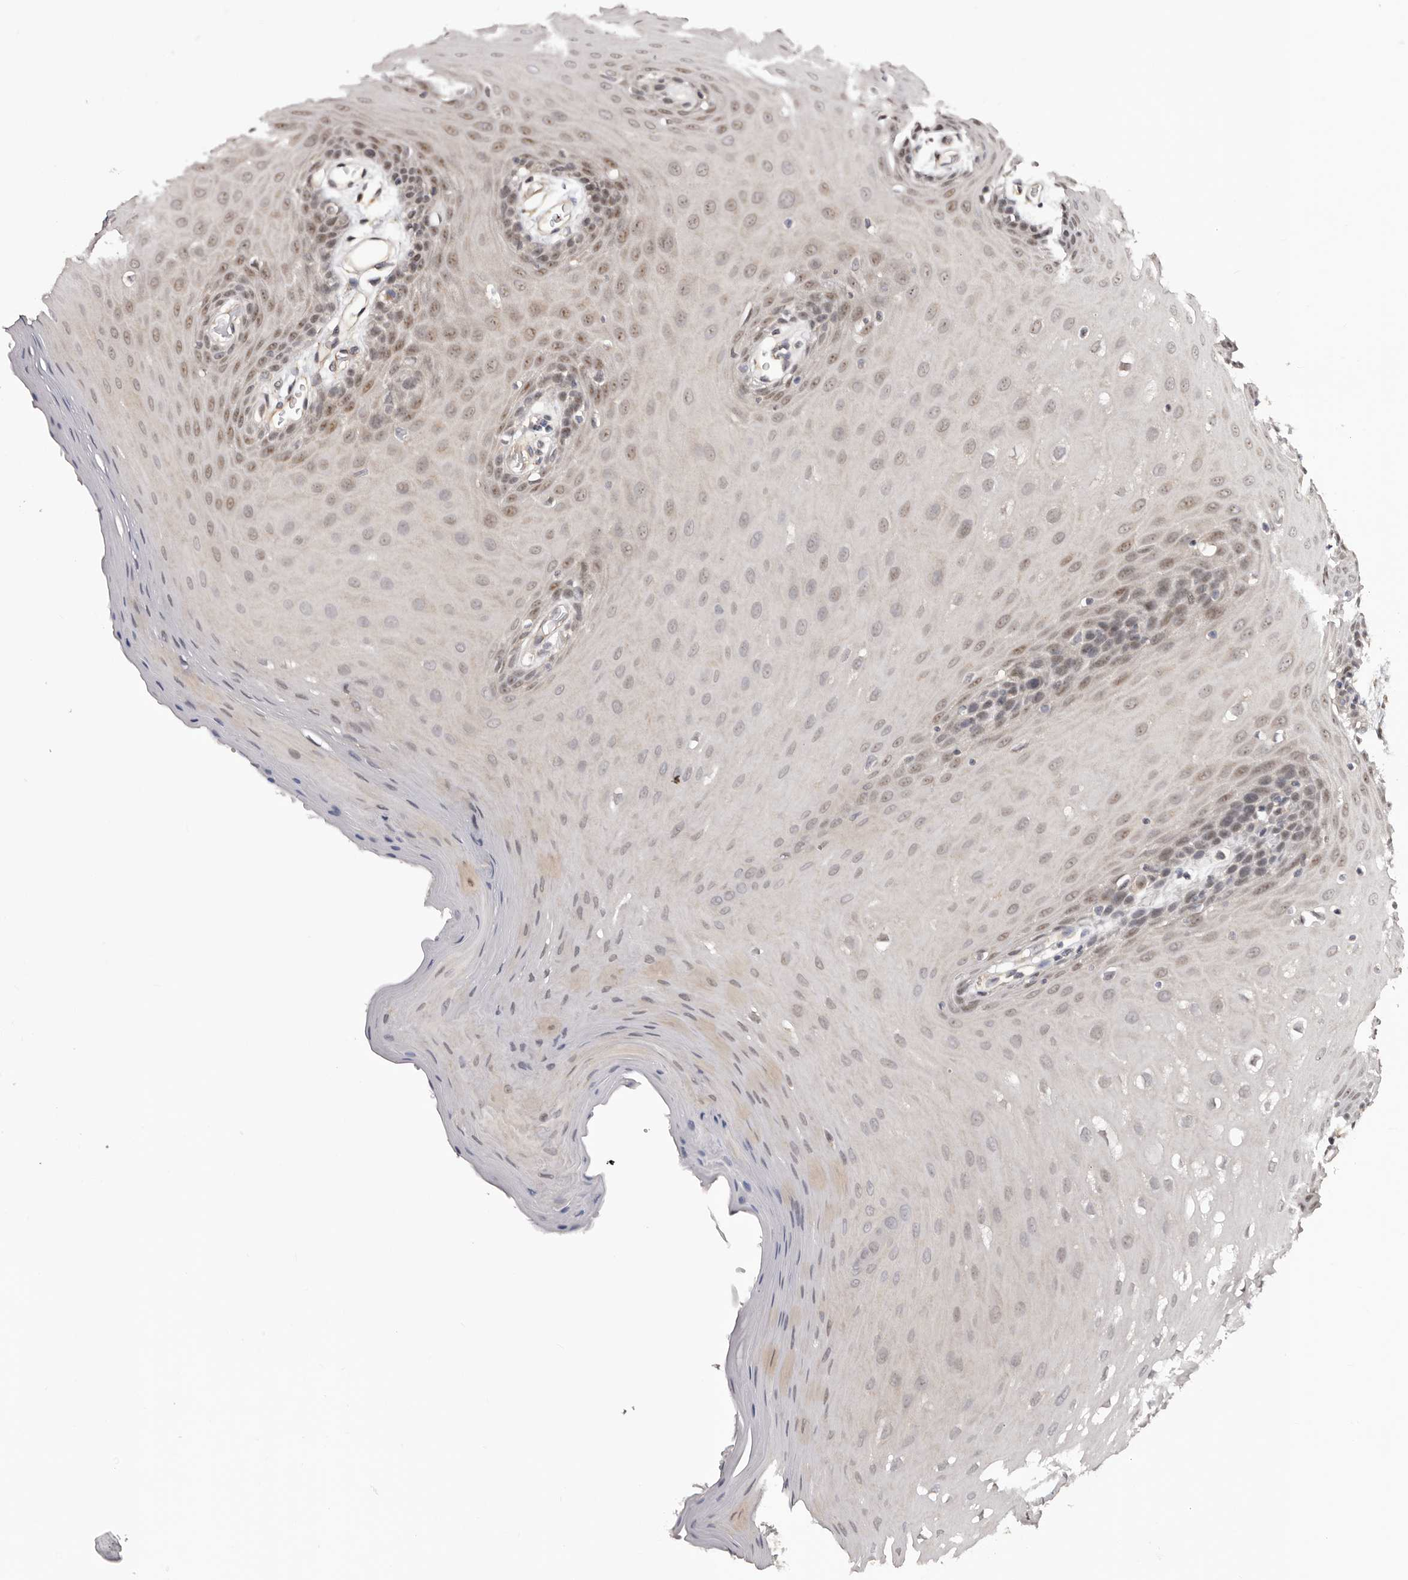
{"staining": {"intensity": "weak", "quantity": "25%-75%", "location": "nuclear"}, "tissue": "oral mucosa", "cell_type": "Squamous epithelial cells", "image_type": "normal", "snomed": [{"axis": "morphology", "description": "Normal tissue, NOS"}, {"axis": "morphology", "description": "Squamous cell carcinoma, NOS"}, {"axis": "topography", "description": "Skeletal muscle"}, {"axis": "topography", "description": "Oral tissue"}, {"axis": "topography", "description": "Salivary gland"}, {"axis": "topography", "description": "Head-Neck"}], "caption": "Unremarkable oral mucosa exhibits weak nuclear staining in about 25%-75% of squamous epithelial cells.", "gene": "NOL12", "patient": {"sex": "male", "age": 54}}